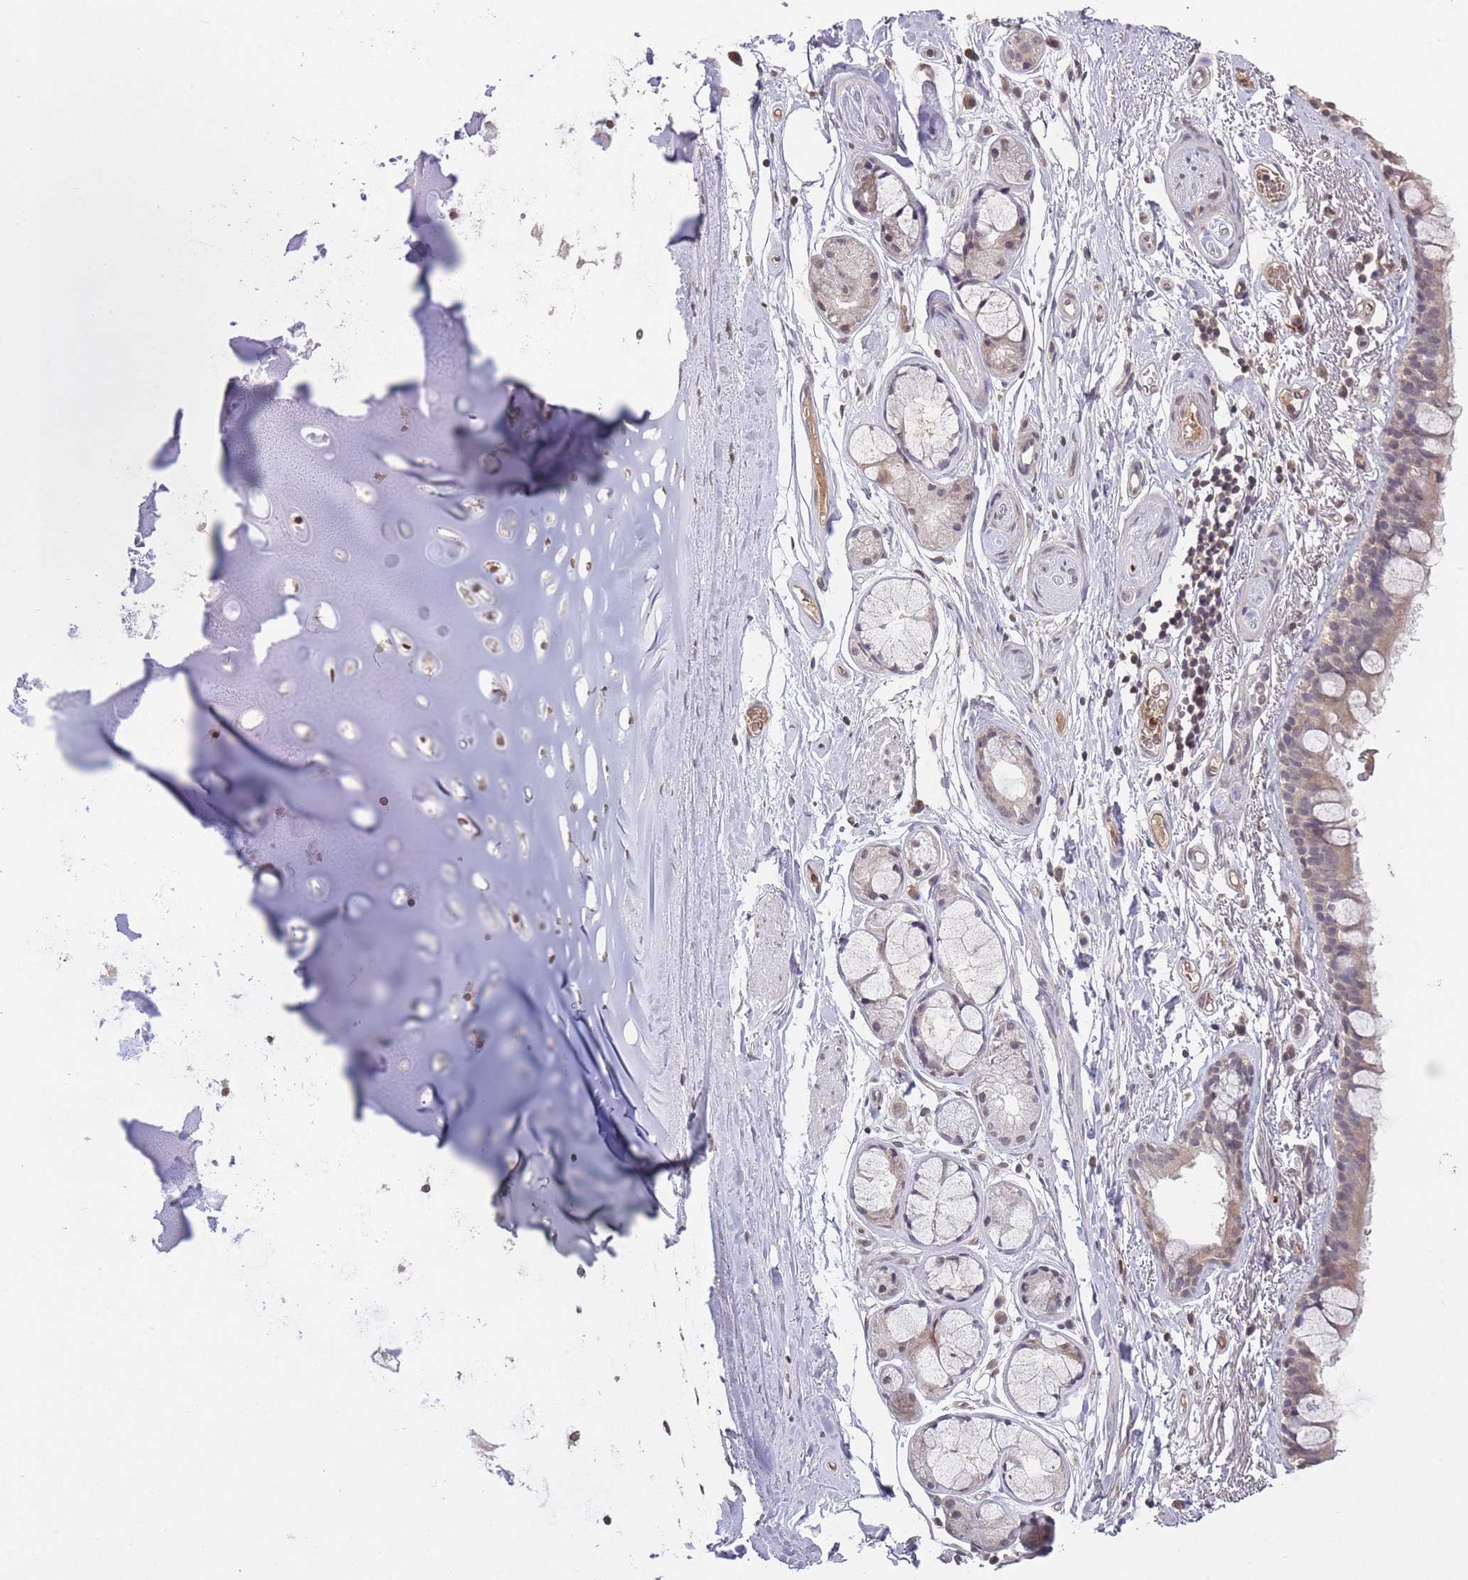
{"staining": {"intensity": "negative", "quantity": "none", "location": "none"}, "tissue": "adipose tissue", "cell_type": "Adipocytes", "image_type": "normal", "snomed": [{"axis": "morphology", "description": "Normal tissue, NOS"}, {"axis": "topography", "description": "Lymph node"}, {"axis": "topography", "description": "Bronchus"}], "caption": "Adipocytes show no significant staining in benign adipose tissue. (Brightfield microscopy of DAB immunohistochemistry at high magnification).", "gene": "ADCYAP1R1", "patient": {"sex": "male", "age": 63}}